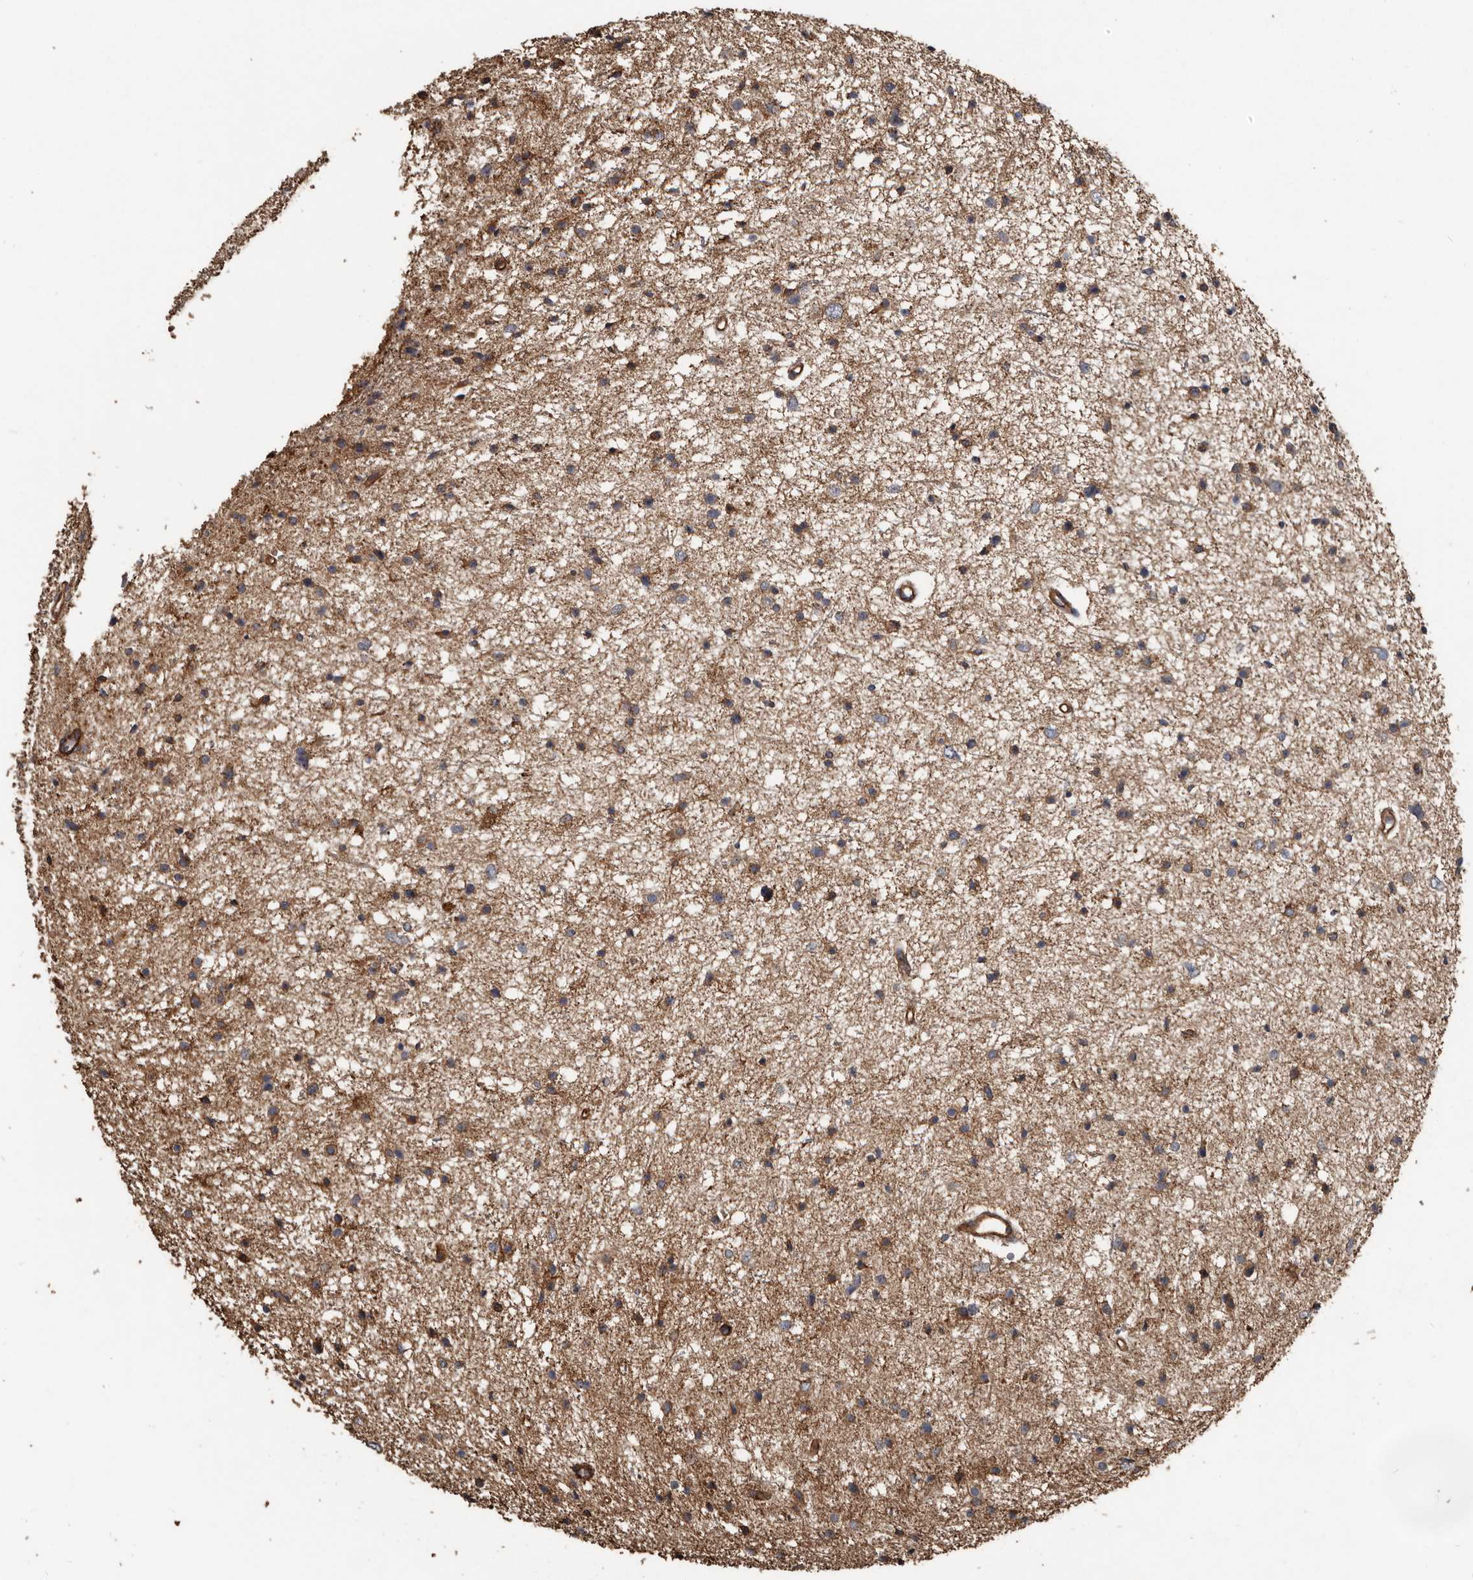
{"staining": {"intensity": "moderate", "quantity": "25%-75%", "location": "cytoplasmic/membranous"}, "tissue": "glioma", "cell_type": "Tumor cells", "image_type": "cancer", "snomed": [{"axis": "morphology", "description": "Glioma, malignant, Low grade"}, {"axis": "topography", "description": "Brain"}], "caption": "This is an image of IHC staining of glioma, which shows moderate positivity in the cytoplasmic/membranous of tumor cells.", "gene": "DENND6B", "patient": {"sex": "female", "age": 37}}